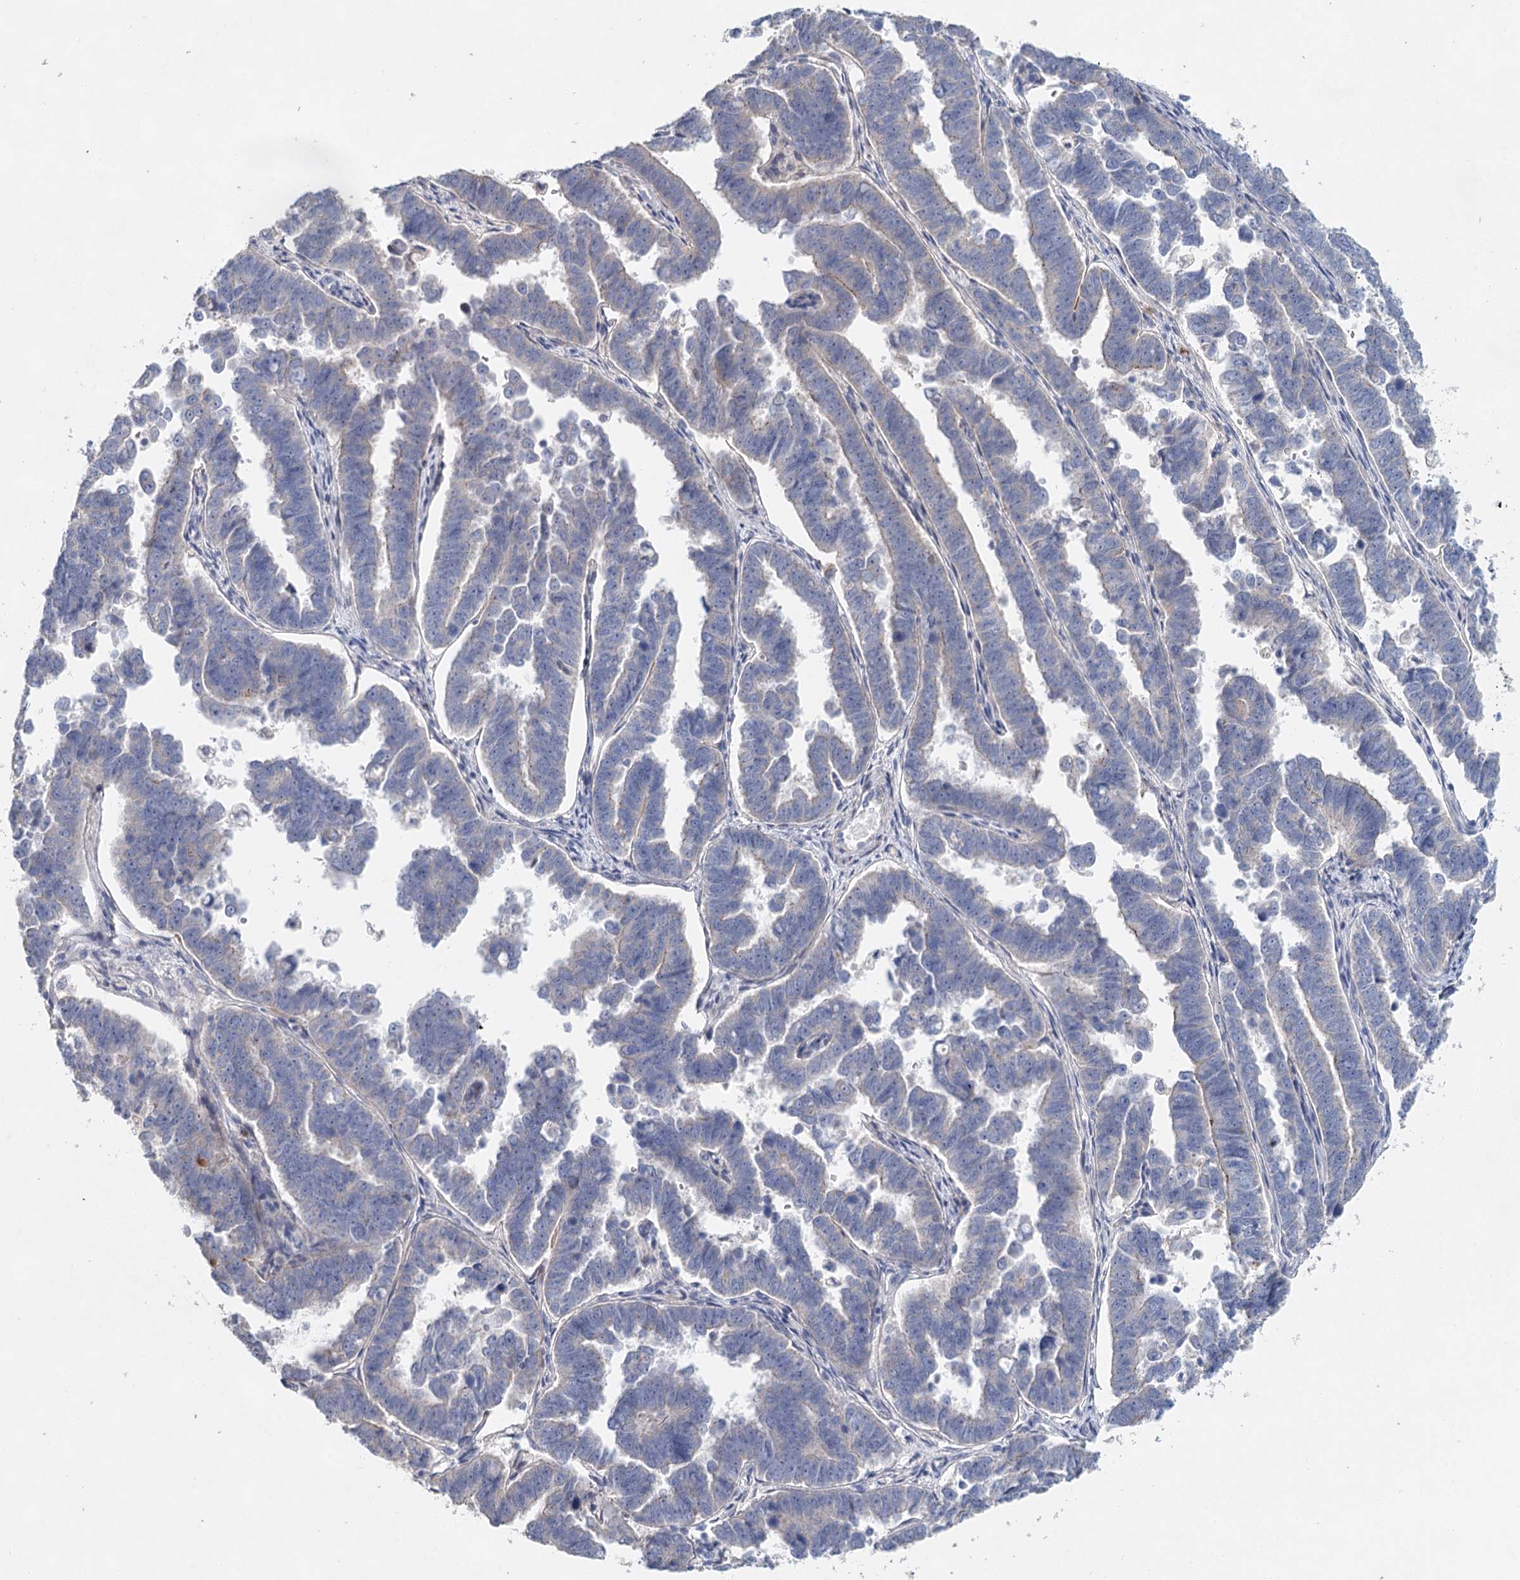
{"staining": {"intensity": "negative", "quantity": "none", "location": "none"}, "tissue": "endometrial cancer", "cell_type": "Tumor cells", "image_type": "cancer", "snomed": [{"axis": "morphology", "description": "Adenocarcinoma, NOS"}, {"axis": "topography", "description": "Endometrium"}], "caption": "Immunohistochemistry image of neoplastic tissue: human endometrial cancer stained with DAB exhibits no significant protein staining in tumor cells. (DAB (3,3'-diaminobenzidine) immunohistochemistry visualized using brightfield microscopy, high magnification).", "gene": "MYL6B", "patient": {"sex": "female", "age": 75}}